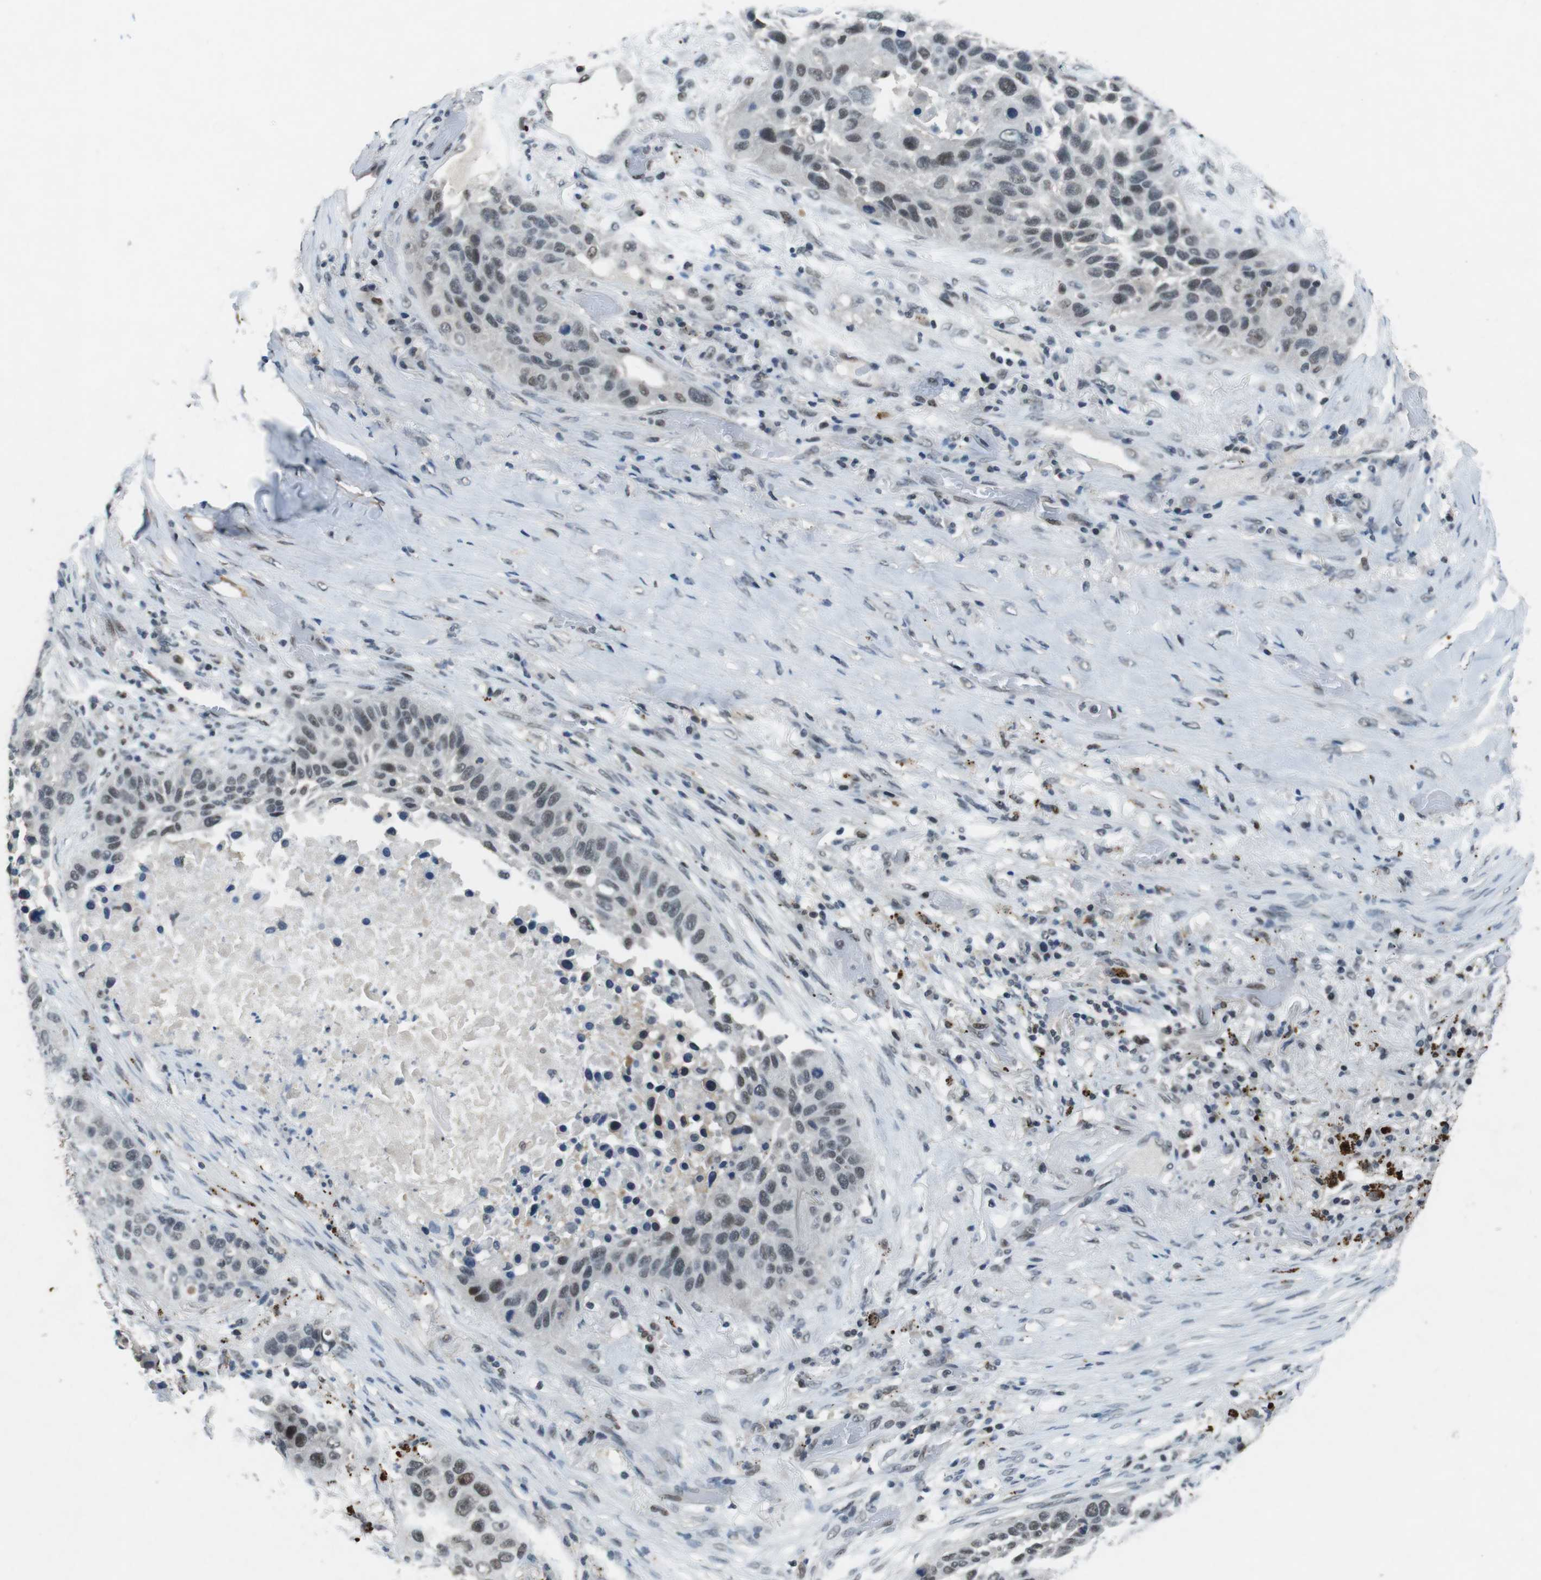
{"staining": {"intensity": "moderate", "quantity": "25%-75%", "location": "nuclear"}, "tissue": "lung cancer", "cell_type": "Tumor cells", "image_type": "cancer", "snomed": [{"axis": "morphology", "description": "Squamous cell carcinoma, NOS"}, {"axis": "topography", "description": "Lung"}], "caption": "Immunohistochemistry (IHC) photomicrograph of neoplastic tissue: lung squamous cell carcinoma stained using IHC exhibits medium levels of moderate protein expression localized specifically in the nuclear of tumor cells, appearing as a nuclear brown color.", "gene": "USP7", "patient": {"sex": "male", "age": 57}}